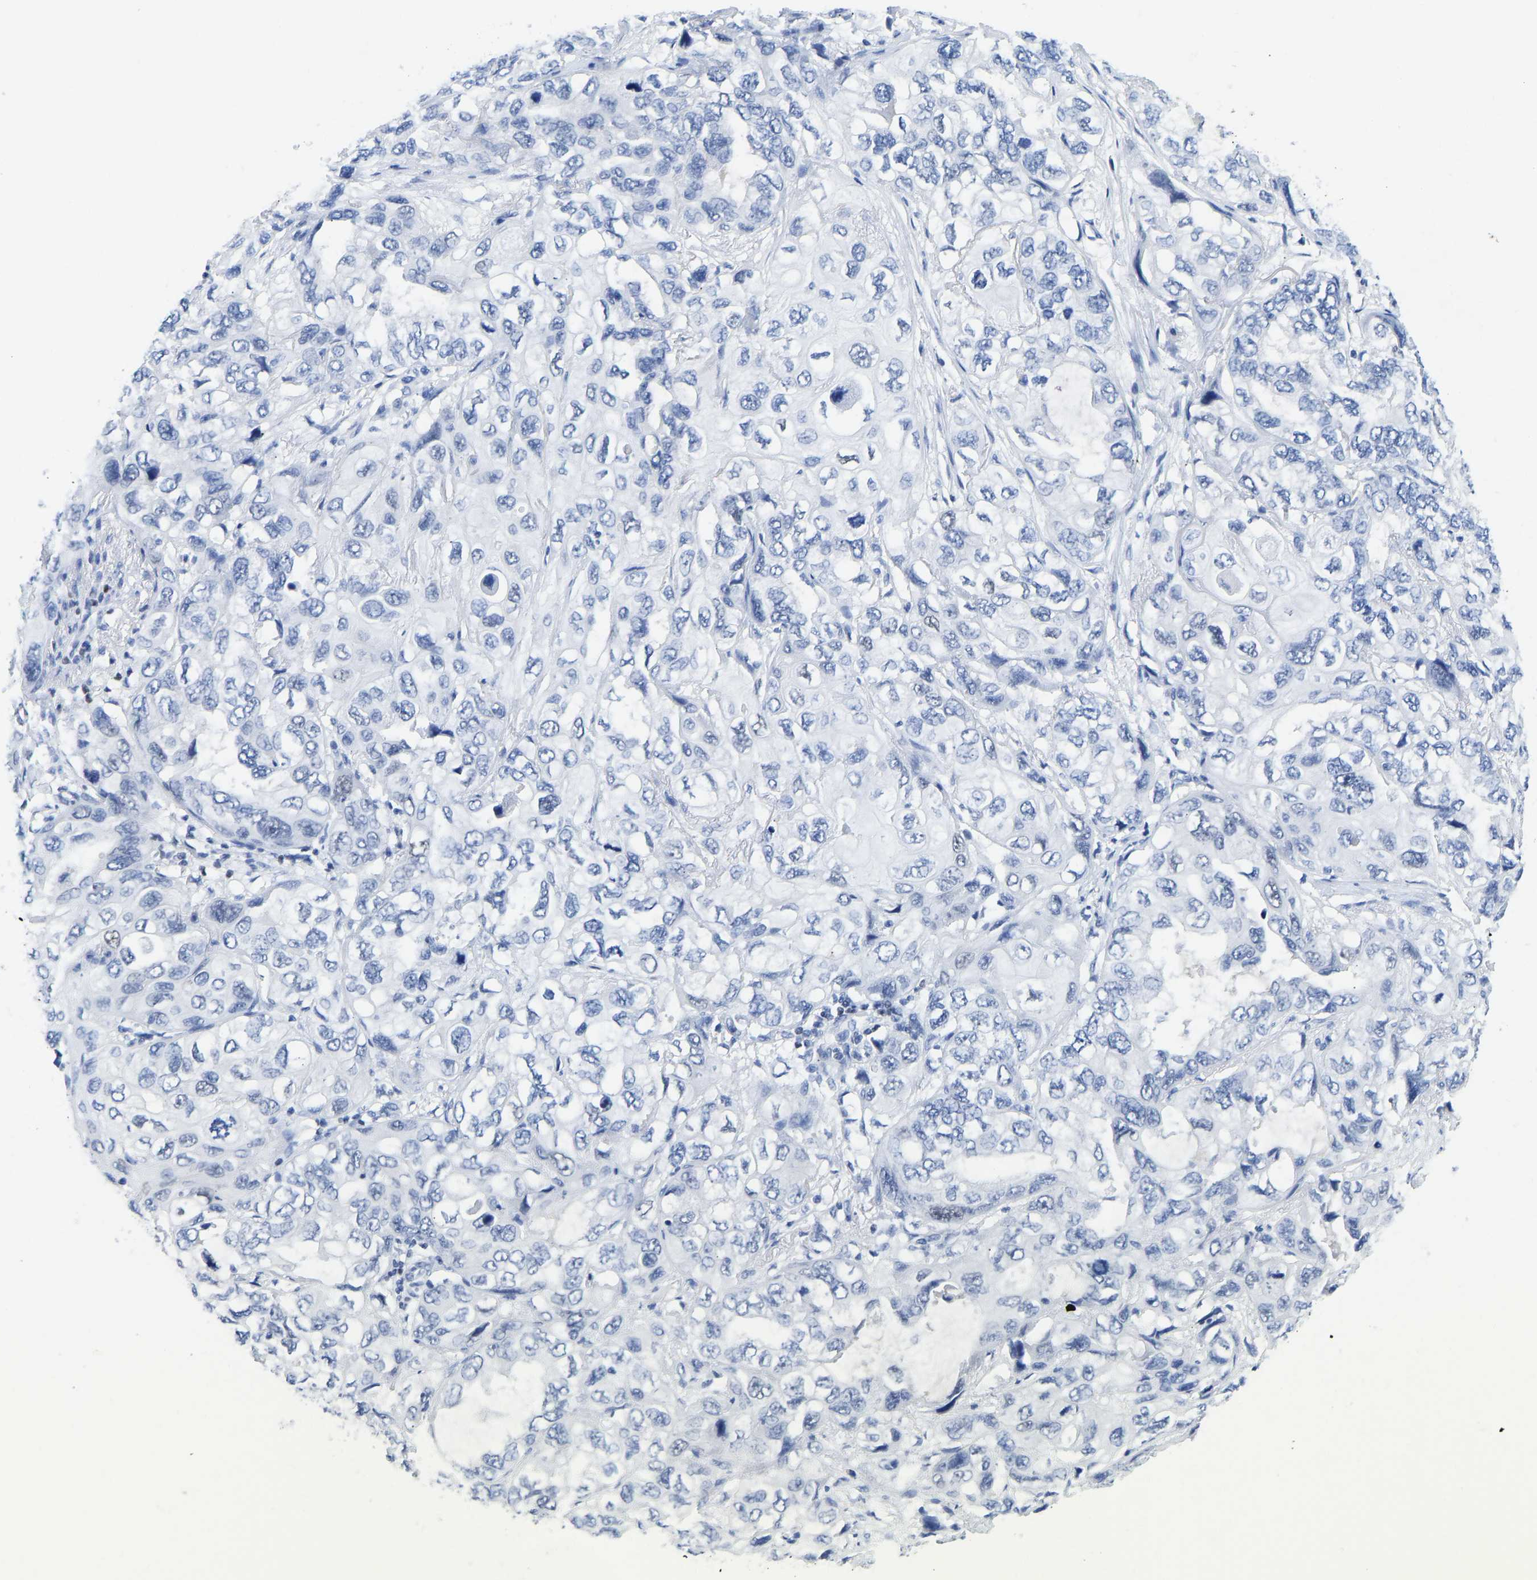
{"staining": {"intensity": "negative", "quantity": "none", "location": "none"}, "tissue": "lung cancer", "cell_type": "Tumor cells", "image_type": "cancer", "snomed": [{"axis": "morphology", "description": "Squamous cell carcinoma, NOS"}, {"axis": "topography", "description": "Lung"}], "caption": "High magnification brightfield microscopy of lung cancer (squamous cell carcinoma) stained with DAB (brown) and counterstained with hematoxylin (blue): tumor cells show no significant expression.", "gene": "TCF7", "patient": {"sex": "female", "age": 73}}